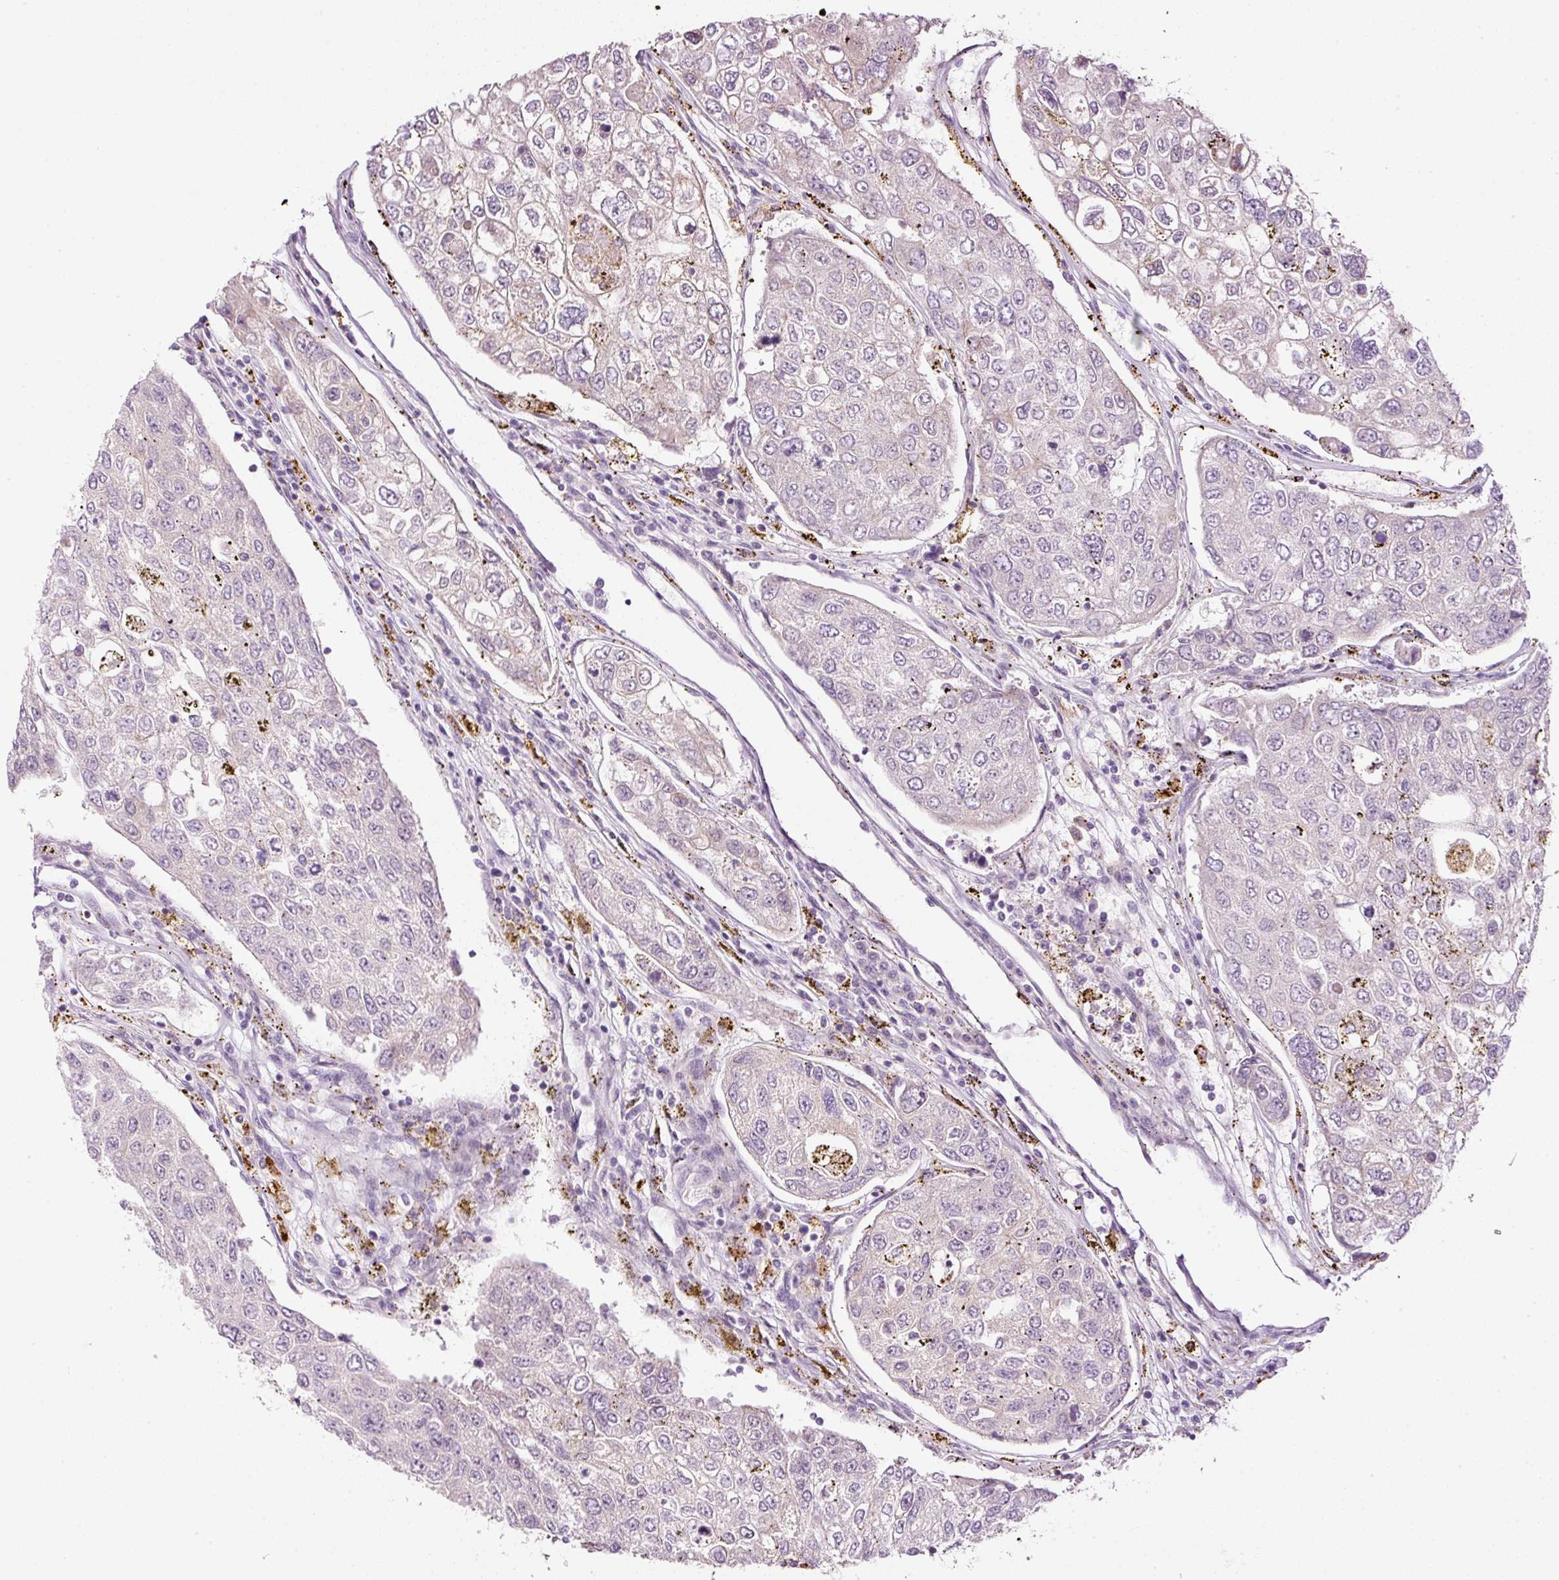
{"staining": {"intensity": "negative", "quantity": "none", "location": "none"}, "tissue": "urothelial cancer", "cell_type": "Tumor cells", "image_type": "cancer", "snomed": [{"axis": "morphology", "description": "Urothelial carcinoma, High grade"}, {"axis": "topography", "description": "Lymph node"}, {"axis": "topography", "description": "Urinary bladder"}], "caption": "Urothelial carcinoma (high-grade) stained for a protein using immunohistochemistry displays no expression tumor cells.", "gene": "ZNF639", "patient": {"sex": "male", "age": 51}}